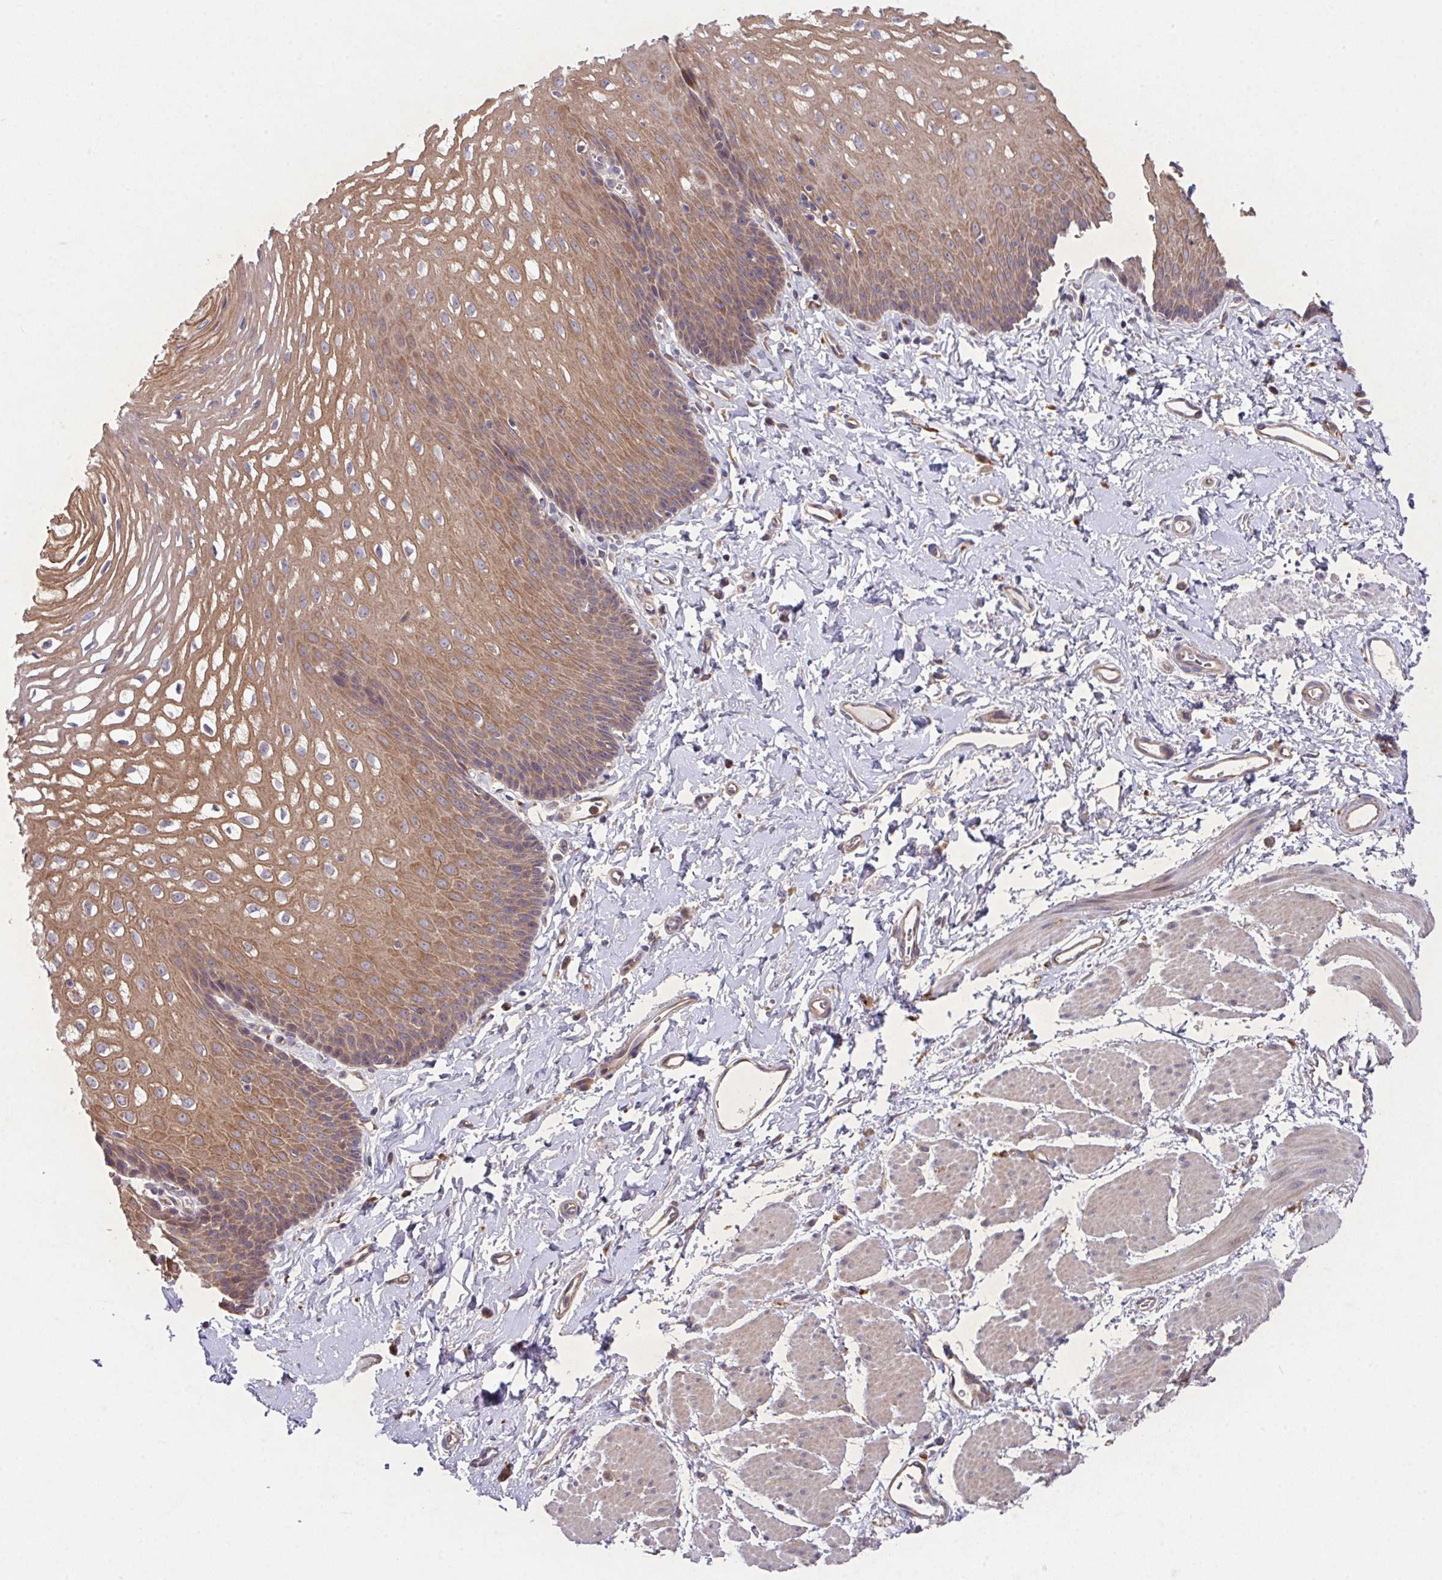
{"staining": {"intensity": "moderate", "quantity": ">75%", "location": "cytoplasmic/membranous"}, "tissue": "esophagus", "cell_type": "Squamous epithelial cells", "image_type": "normal", "snomed": [{"axis": "morphology", "description": "Normal tissue, NOS"}, {"axis": "topography", "description": "Esophagus"}], "caption": "High-power microscopy captured an IHC photomicrograph of unremarkable esophagus, revealing moderate cytoplasmic/membranous staining in about >75% of squamous epithelial cells. (brown staining indicates protein expression, while blue staining denotes nuclei).", "gene": "TRIM14", "patient": {"sex": "male", "age": 70}}